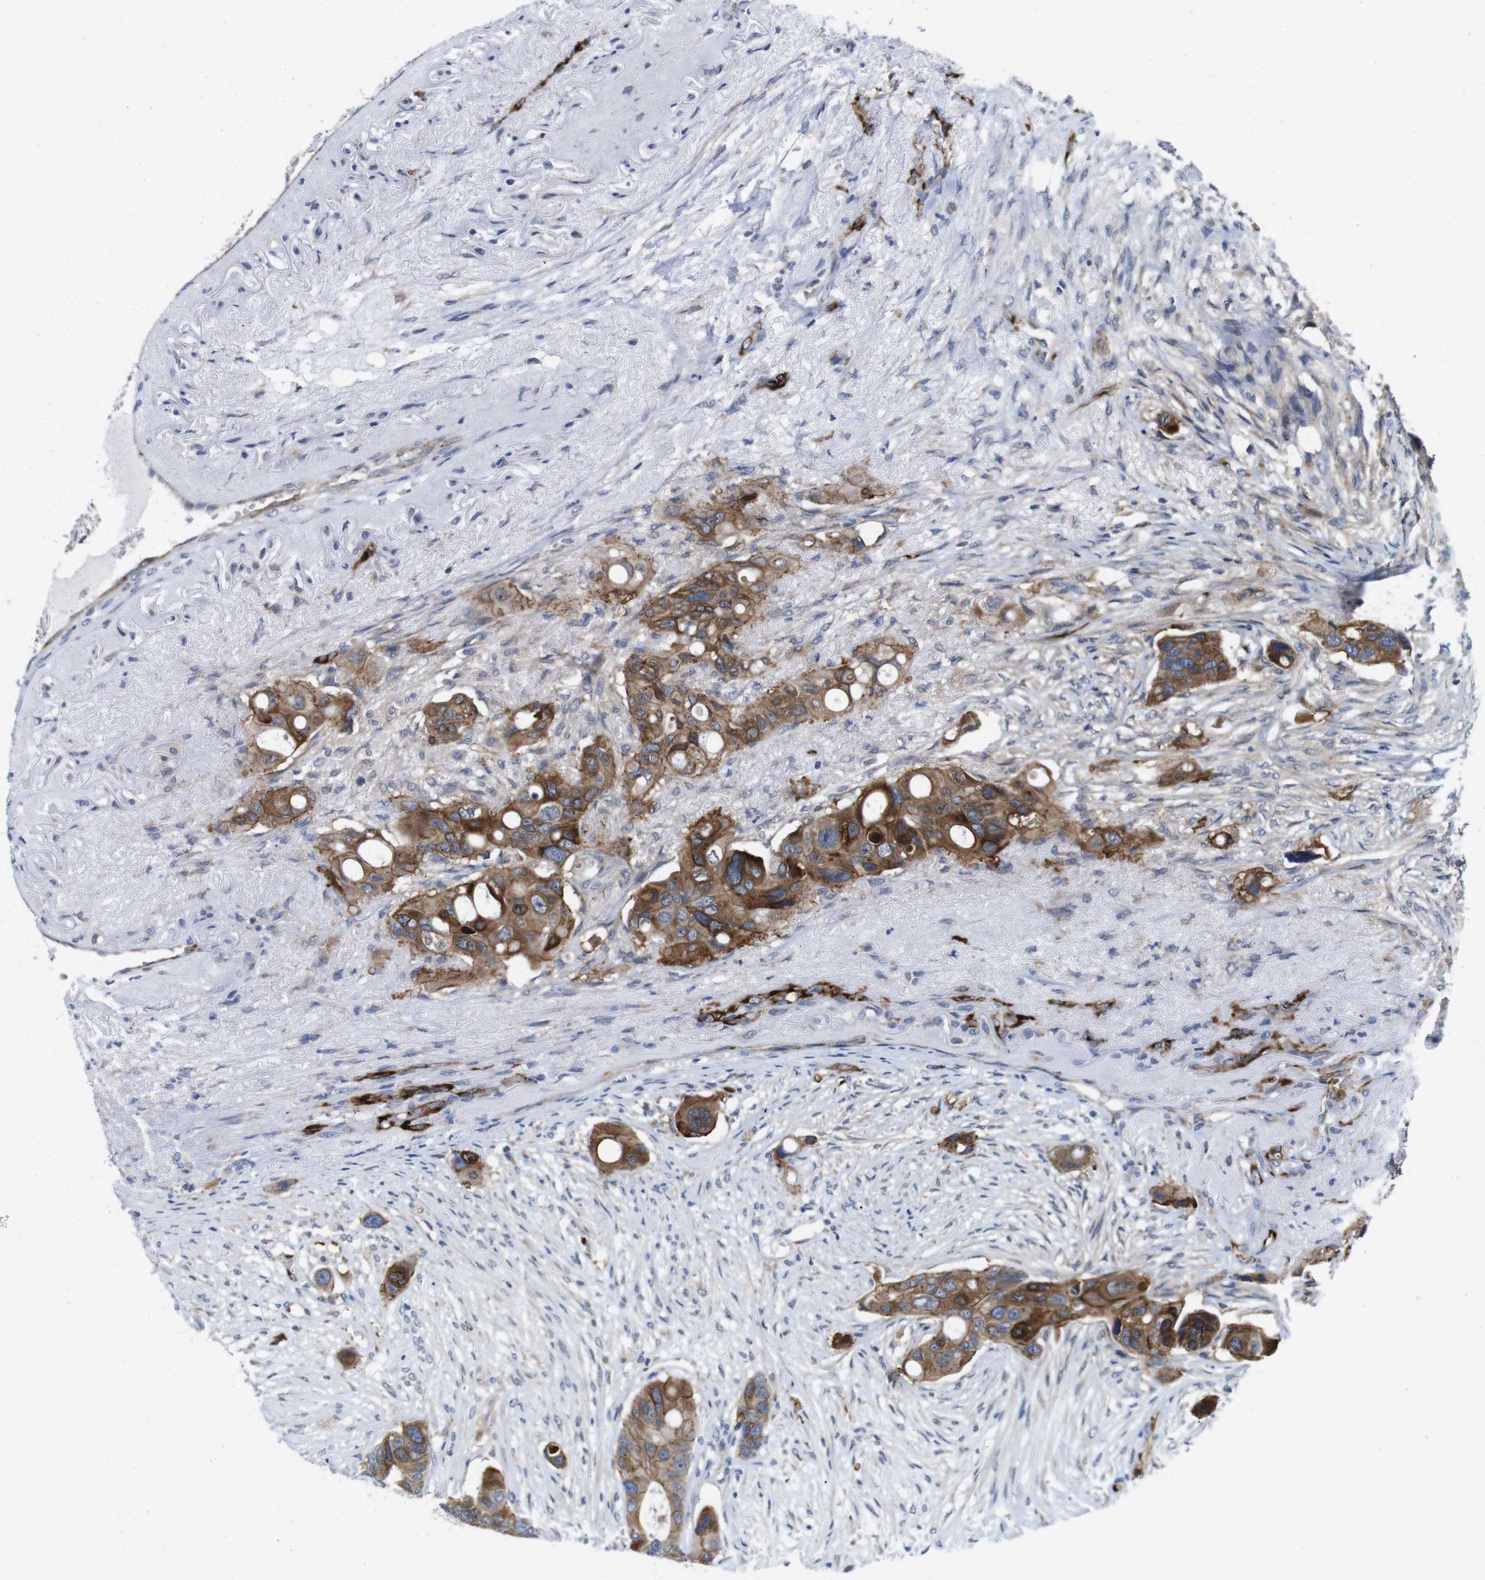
{"staining": {"intensity": "moderate", "quantity": ">75%", "location": "cytoplasmic/membranous"}, "tissue": "colorectal cancer", "cell_type": "Tumor cells", "image_type": "cancer", "snomed": [{"axis": "morphology", "description": "Adenocarcinoma, NOS"}, {"axis": "topography", "description": "Colon"}], "caption": "Protein staining reveals moderate cytoplasmic/membranous positivity in approximately >75% of tumor cells in colorectal cancer (adenocarcinoma). (brown staining indicates protein expression, while blue staining denotes nuclei).", "gene": "EFCAB14", "patient": {"sex": "female", "age": 57}}